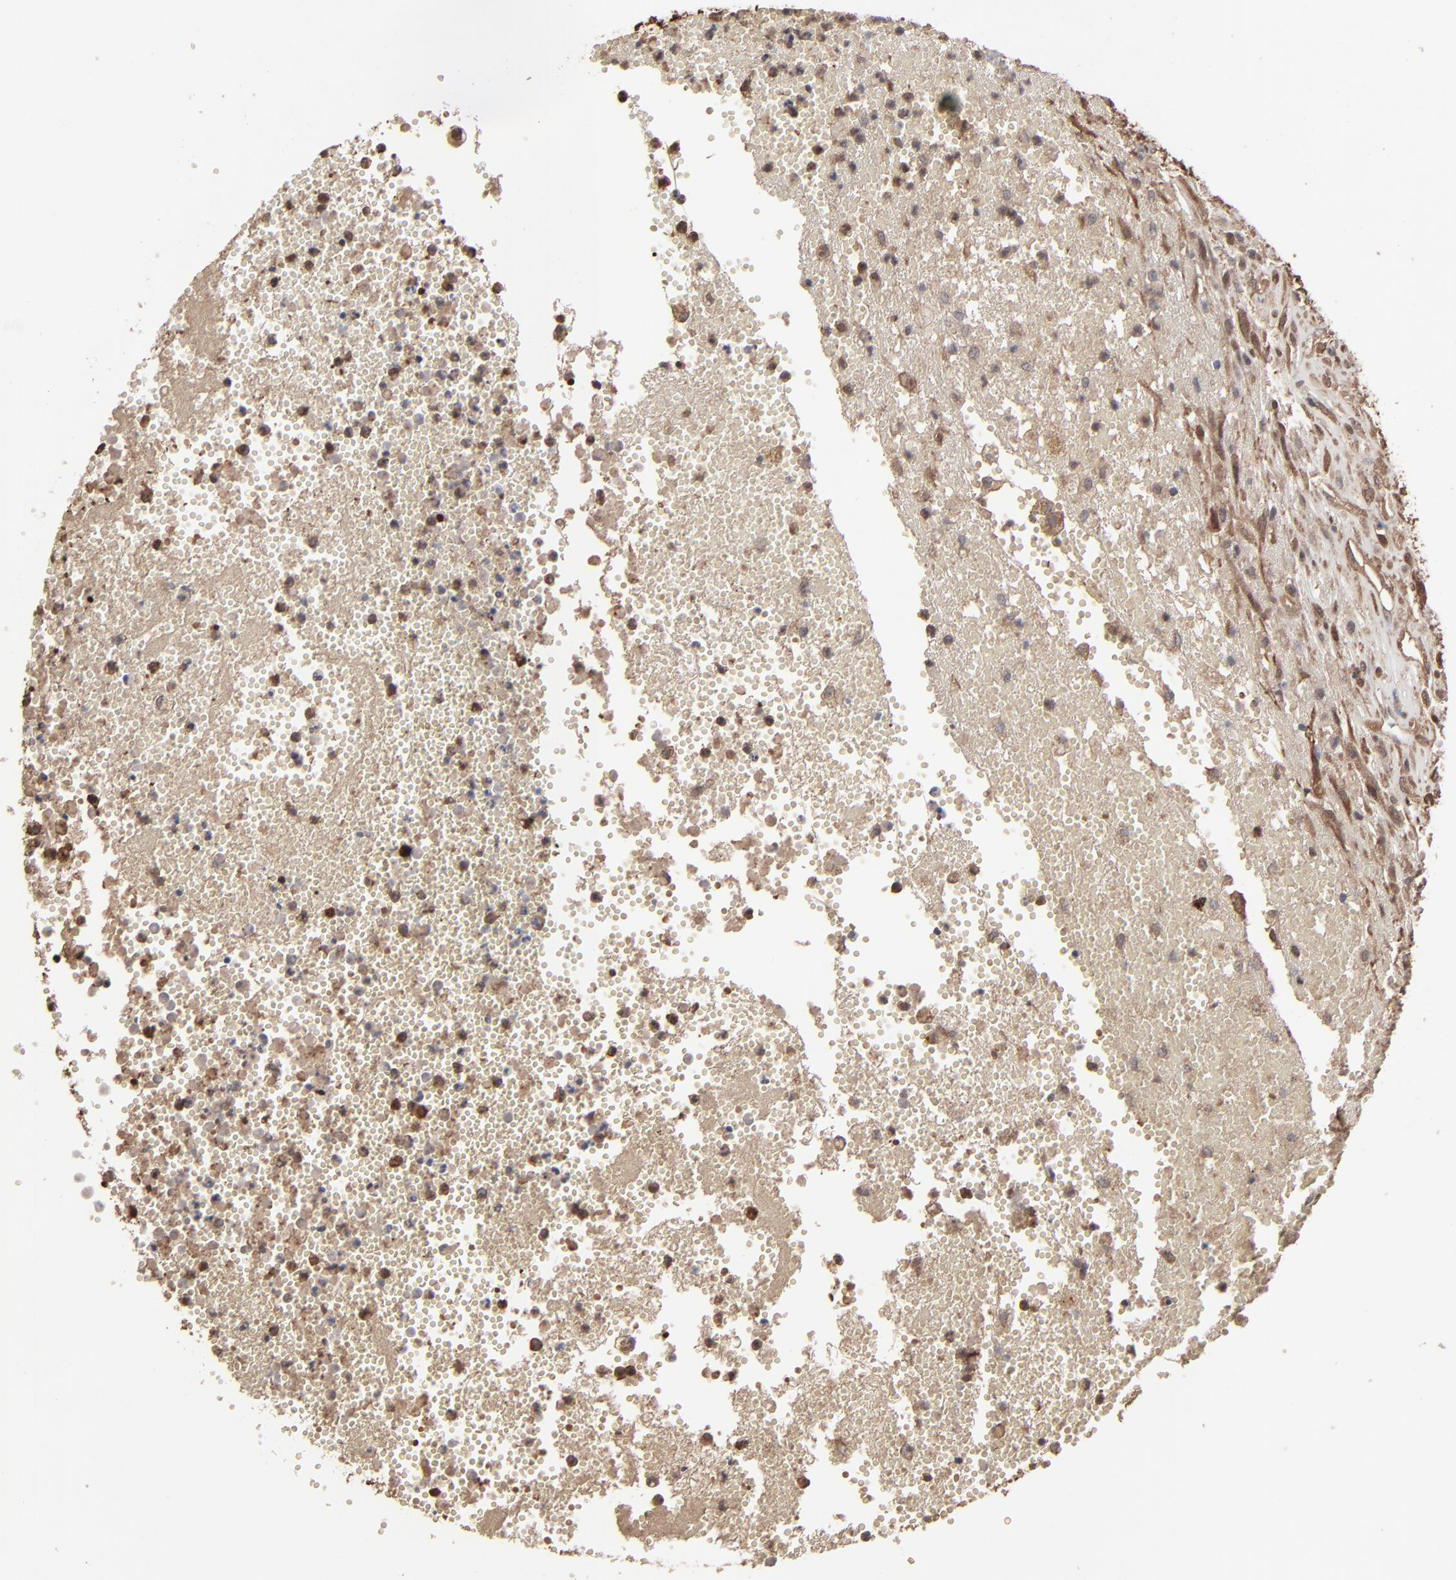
{"staining": {"intensity": "moderate", "quantity": ">75%", "location": "cytoplasmic/membranous"}, "tissue": "glioma", "cell_type": "Tumor cells", "image_type": "cancer", "snomed": [{"axis": "morphology", "description": "Glioma, malignant, High grade"}, {"axis": "topography", "description": "Brain"}], "caption": "This histopathology image demonstrates IHC staining of glioma, with medium moderate cytoplasmic/membranous expression in approximately >75% of tumor cells.", "gene": "NME1-NME2", "patient": {"sex": "male", "age": 66}}